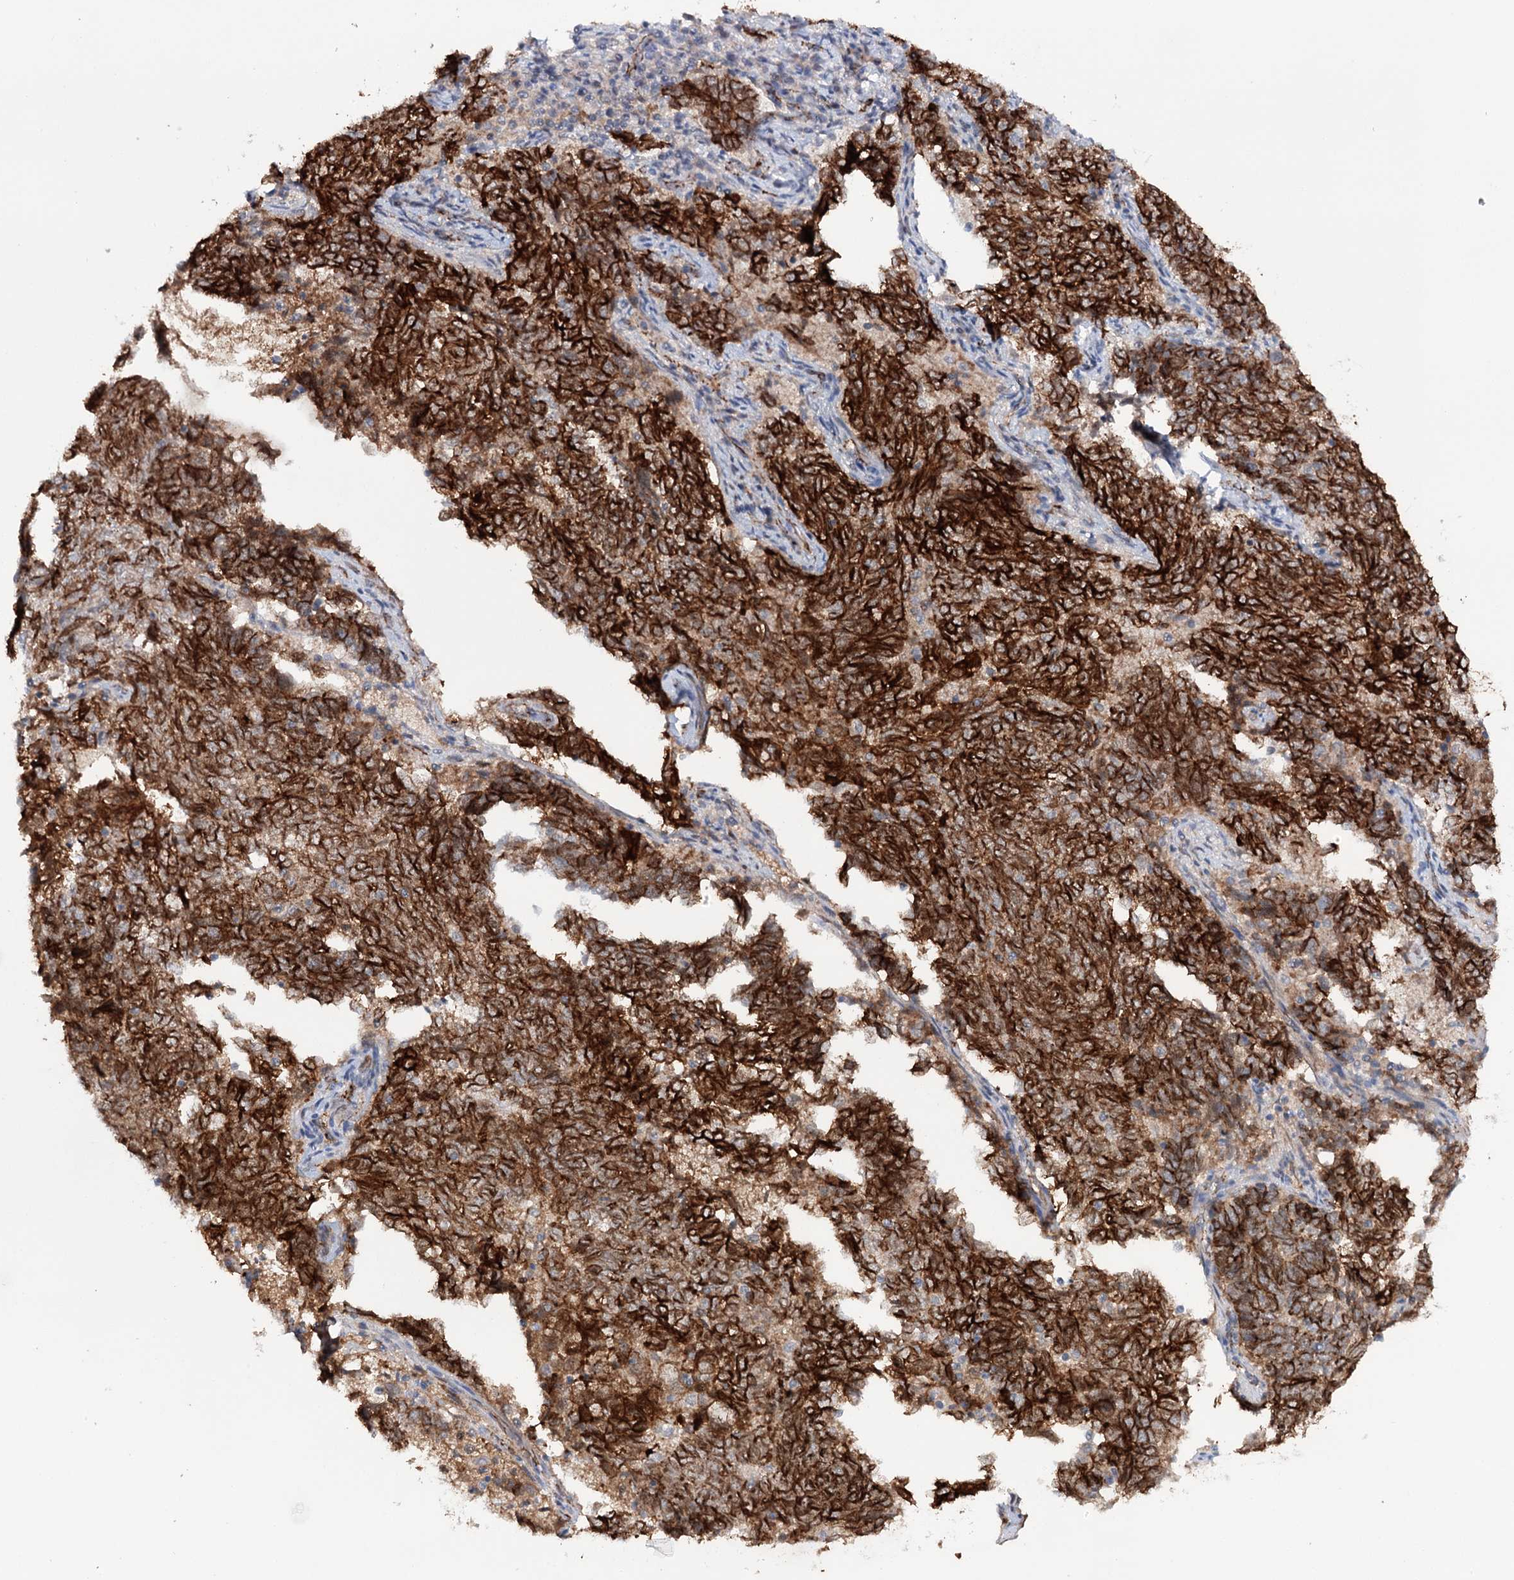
{"staining": {"intensity": "strong", "quantity": ">75%", "location": "cytoplasmic/membranous"}, "tissue": "endometrial cancer", "cell_type": "Tumor cells", "image_type": "cancer", "snomed": [{"axis": "morphology", "description": "Adenocarcinoma, NOS"}, {"axis": "topography", "description": "Endometrium"}], "caption": "Protein expression analysis of human endometrial cancer reveals strong cytoplasmic/membranous positivity in about >75% of tumor cells.", "gene": "PKP4", "patient": {"sex": "female", "age": 80}}